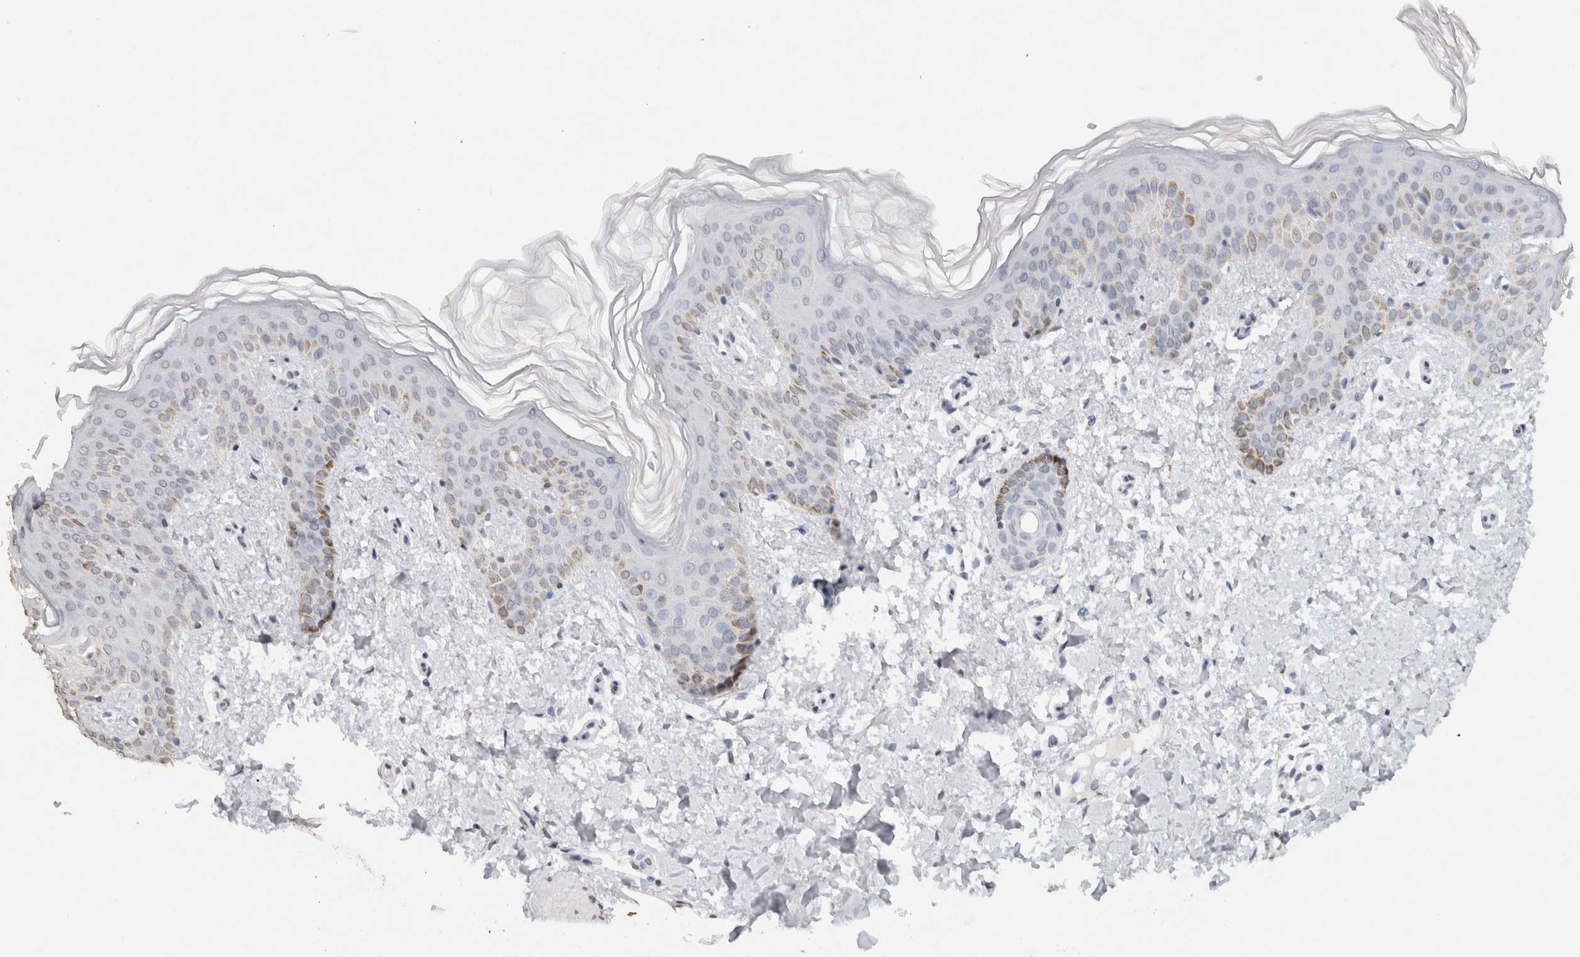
{"staining": {"intensity": "negative", "quantity": "none", "location": "none"}, "tissue": "skin", "cell_type": "Fibroblasts", "image_type": "normal", "snomed": [{"axis": "morphology", "description": "Normal tissue, NOS"}, {"axis": "morphology", "description": "Neoplasm, benign, NOS"}, {"axis": "topography", "description": "Skin"}, {"axis": "topography", "description": "Soft tissue"}], "caption": "This histopathology image is of unremarkable skin stained with IHC to label a protein in brown with the nuclei are counter-stained blue. There is no expression in fibroblasts. (Stains: DAB (3,3'-diaminobenzidine) immunohistochemistry (IHC) with hematoxylin counter stain, Microscopy: brightfield microscopy at high magnification).", "gene": "CNTN1", "patient": {"sex": "male", "age": 26}}